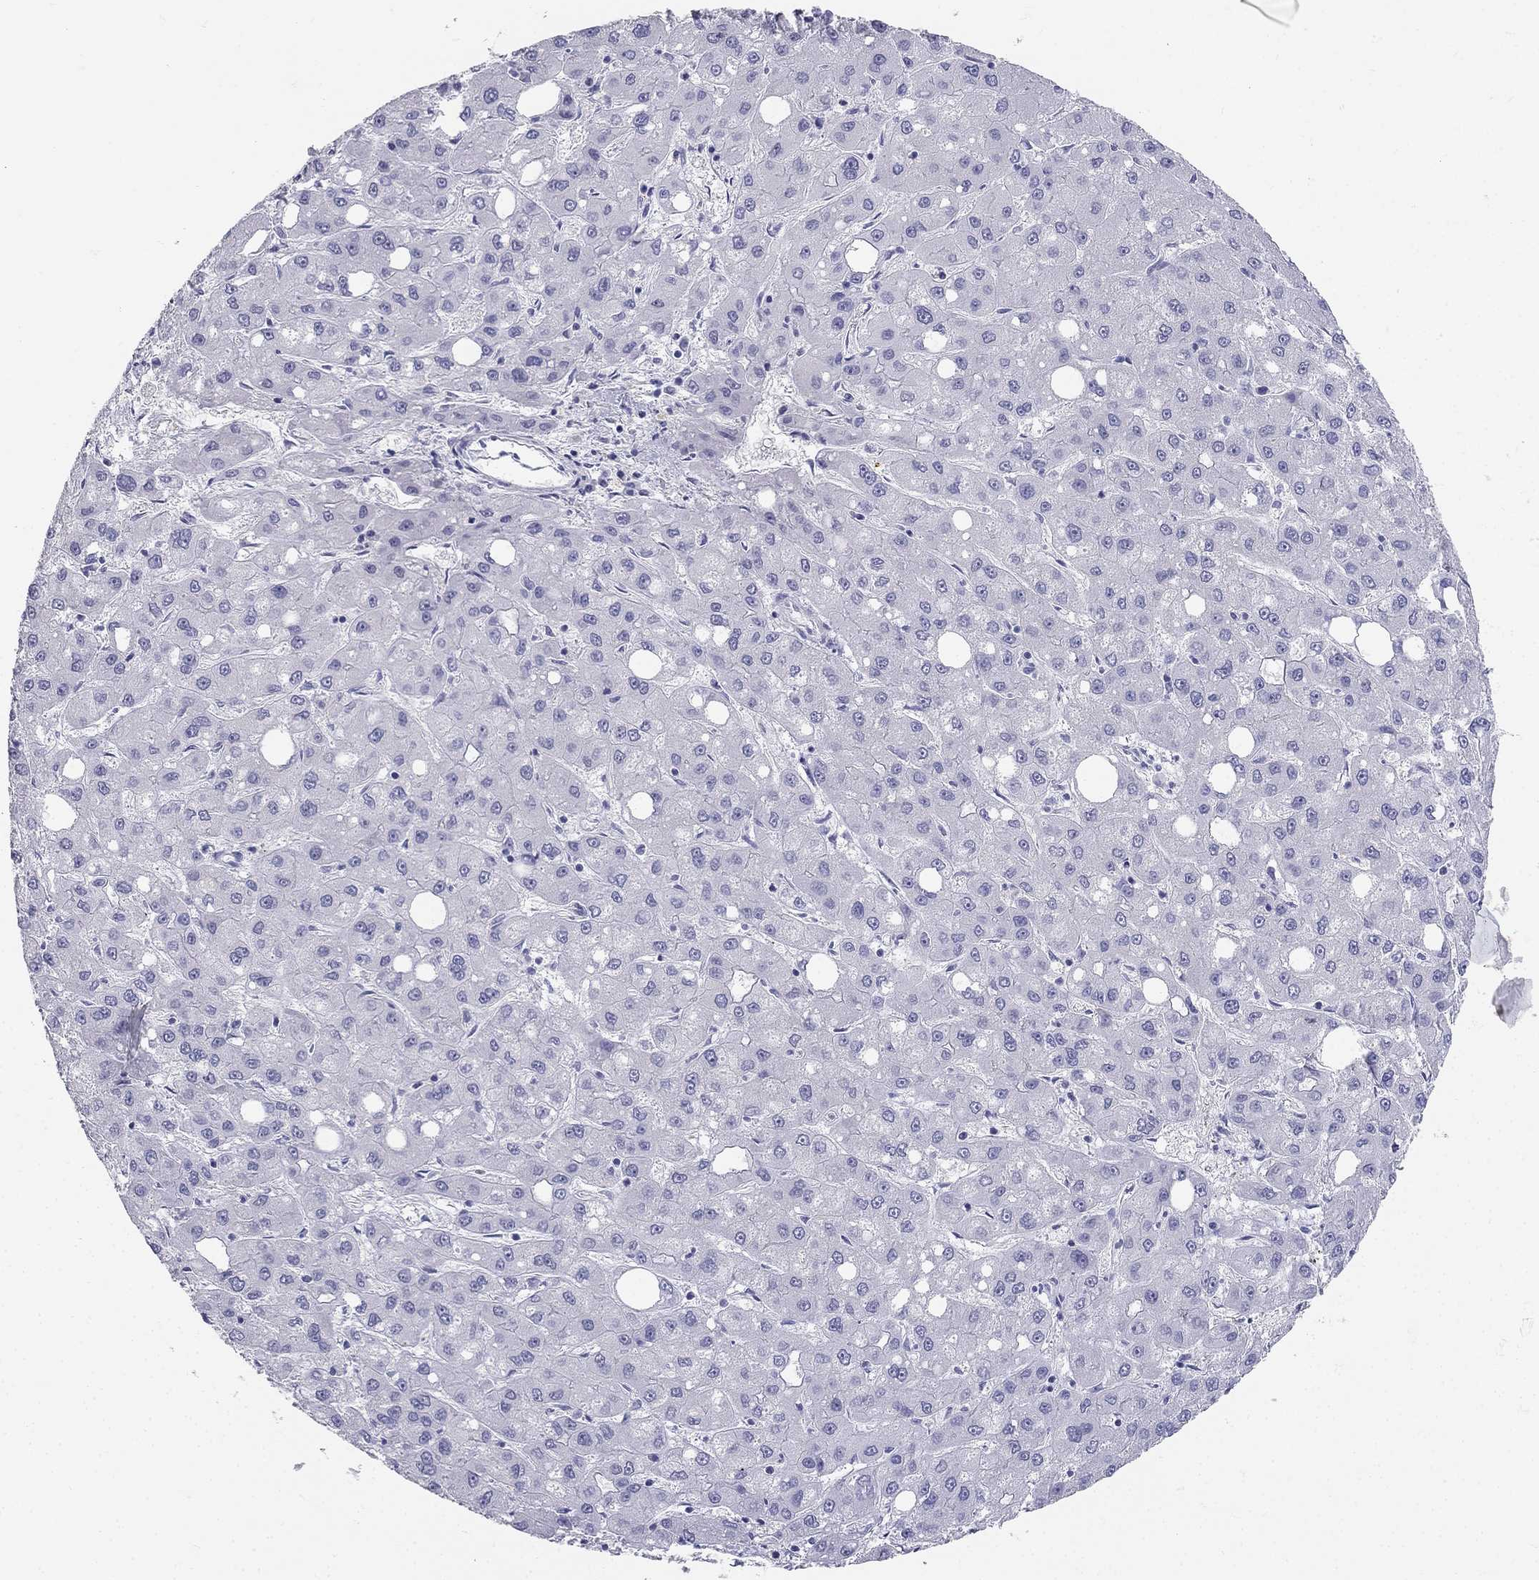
{"staining": {"intensity": "negative", "quantity": "none", "location": "none"}, "tissue": "liver cancer", "cell_type": "Tumor cells", "image_type": "cancer", "snomed": [{"axis": "morphology", "description": "Carcinoma, Hepatocellular, NOS"}, {"axis": "topography", "description": "Liver"}], "caption": "A photomicrograph of human liver cancer is negative for staining in tumor cells.", "gene": "RFLNA", "patient": {"sex": "male", "age": 73}}